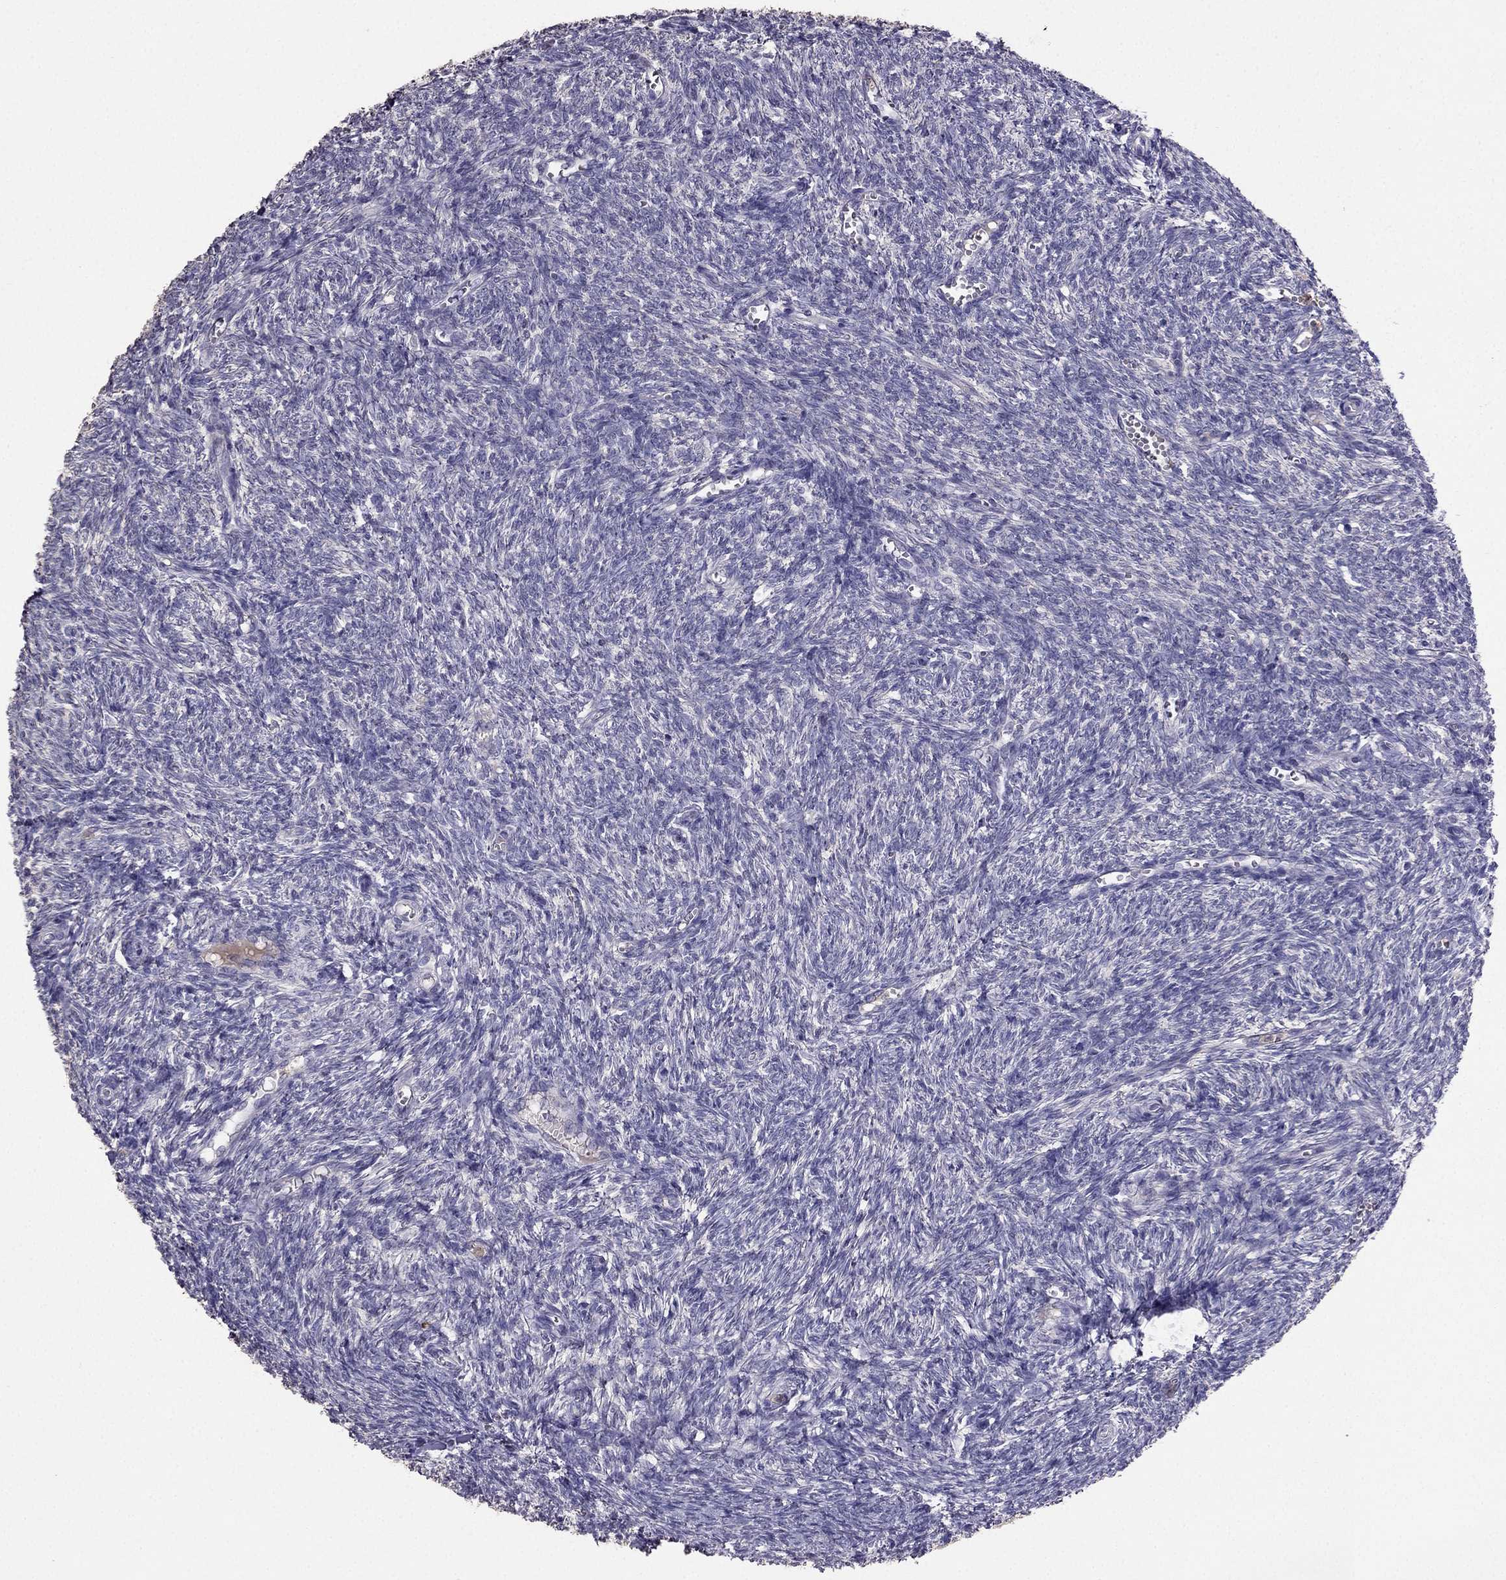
{"staining": {"intensity": "negative", "quantity": "none", "location": "none"}, "tissue": "ovary", "cell_type": "Follicle cells", "image_type": "normal", "snomed": [{"axis": "morphology", "description": "Normal tissue, NOS"}, {"axis": "topography", "description": "Ovary"}], "caption": "Immunohistochemical staining of normal ovary exhibits no significant expression in follicle cells. (DAB IHC with hematoxylin counter stain).", "gene": "RFLNB", "patient": {"sex": "female", "age": 43}}